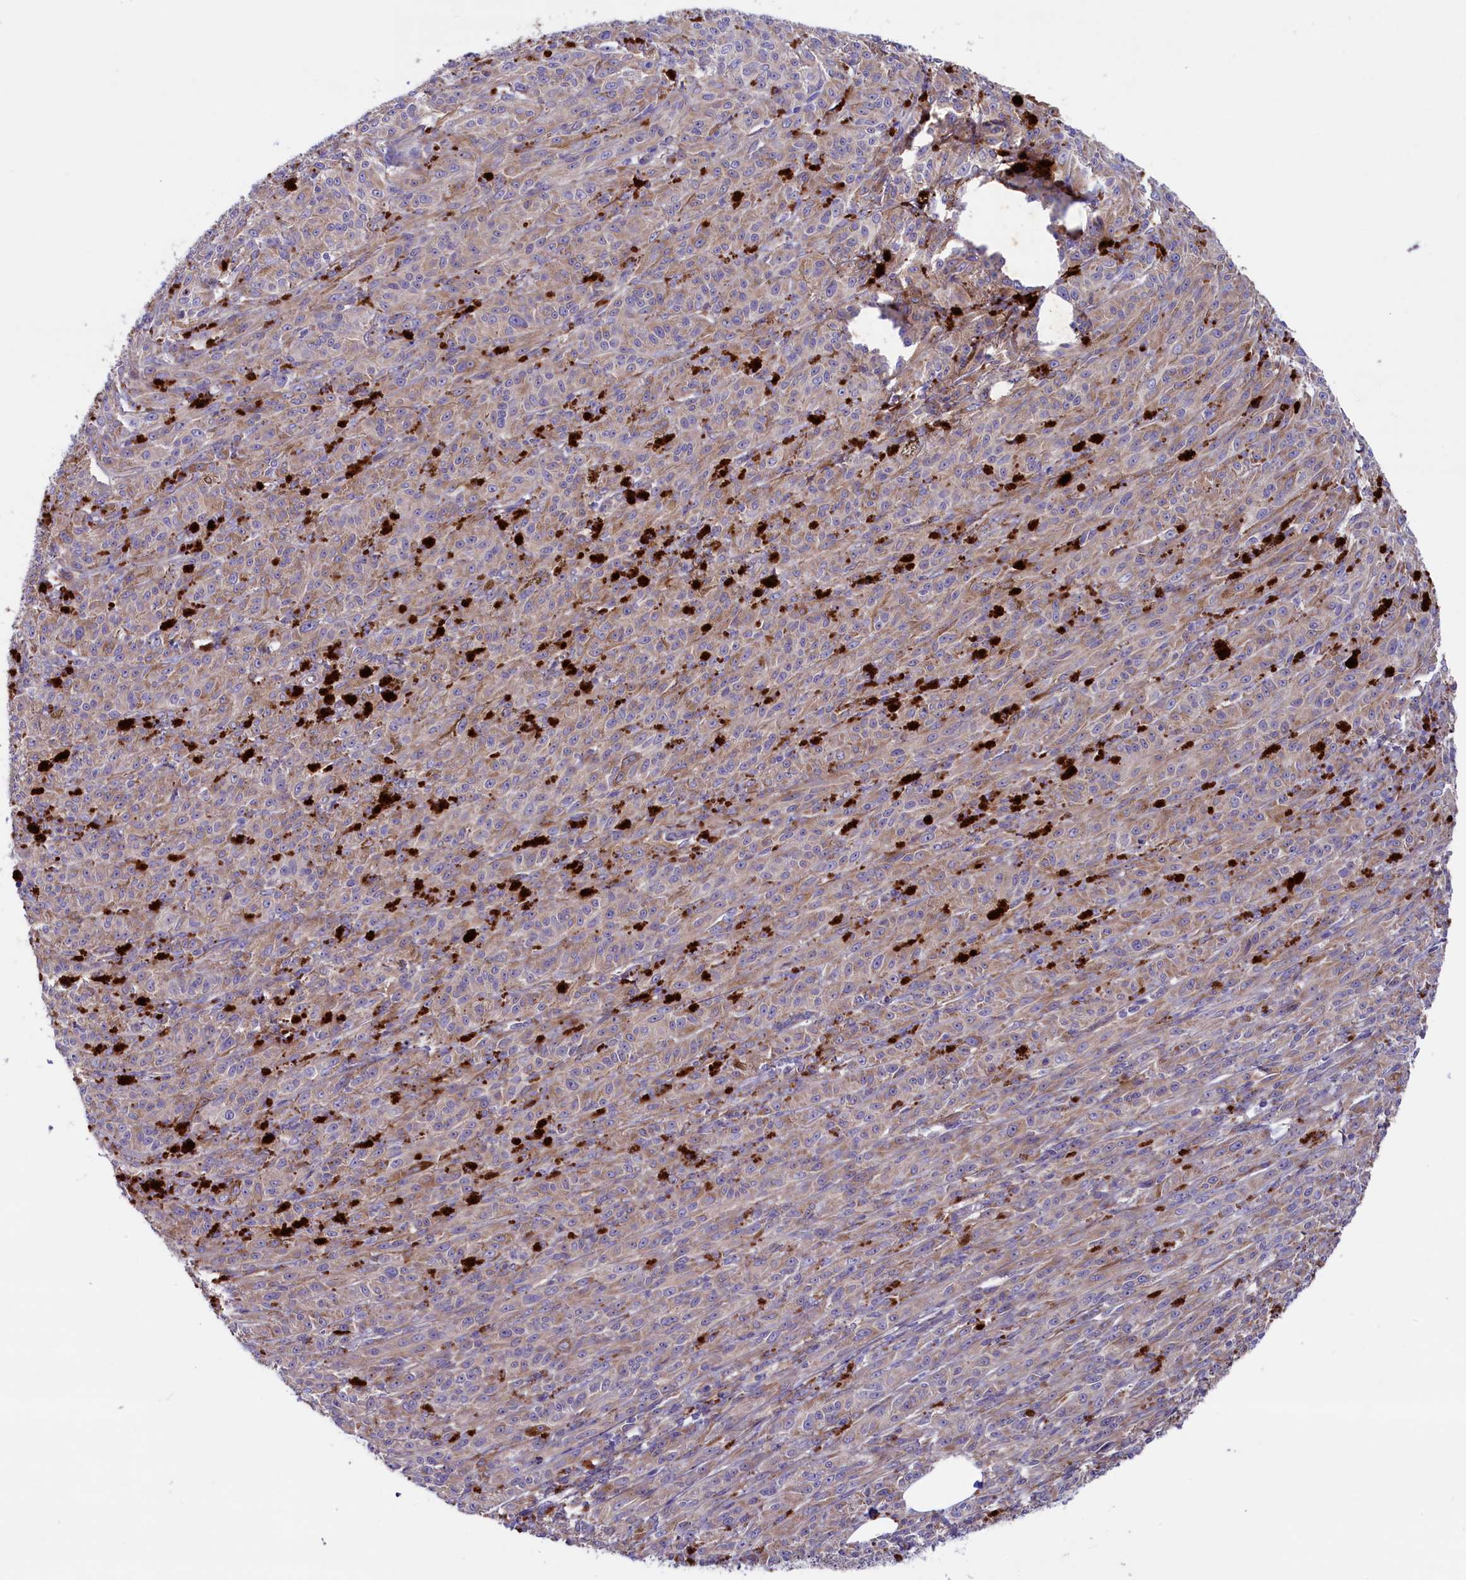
{"staining": {"intensity": "moderate", "quantity": "<25%", "location": "cytoplasmic/membranous"}, "tissue": "melanoma", "cell_type": "Tumor cells", "image_type": "cancer", "snomed": [{"axis": "morphology", "description": "Malignant melanoma, NOS"}, {"axis": "topography", "description": "Skin"}], "caption": "A low amount of moderate cytoplasmic/membranous positivity is present in about <25% of tumor cells in melanoma tissue.", "gene": "GPR108", "patient": {"sex": "female", "age": 52}}